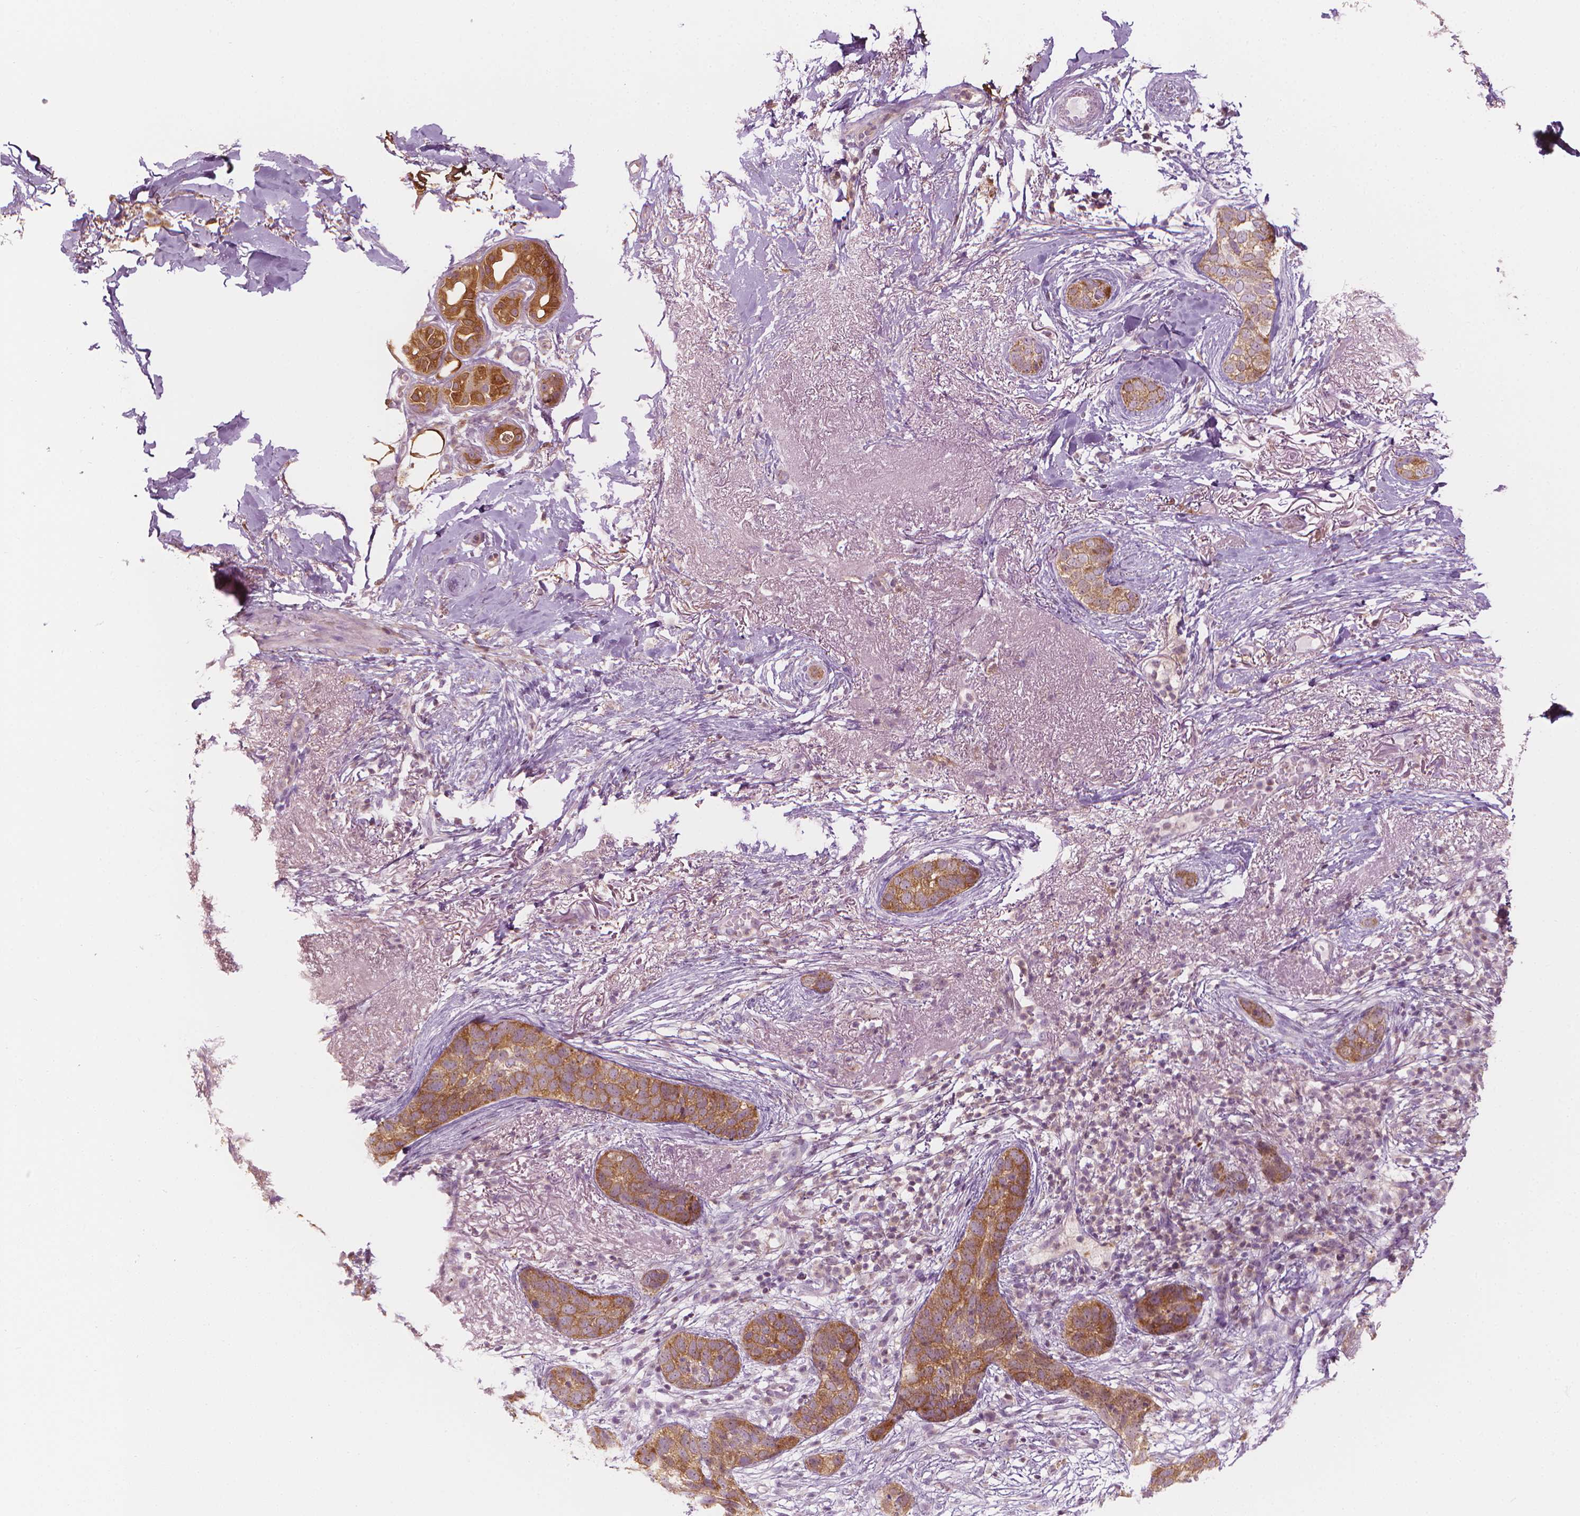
{"staining": {"intensity": "moderate", "quantity": "25%-75%", "location": "cytoplasmic/membranous"}, "tissue": "skin cancer", "cell_type": "Tumor cells", "image_type": "cancer", "snomed": [{"axis": "morphology", "description": "Normal tissue, NOS"}, {"axis": "morphology", "description": "Basal cell carcinoma"}, {"axis": "topography", "description": "Skin"}], "caption": "High-power microscopy captured an immunohistochemistry (IHC) image of skin cancer, revealing moderate cytoplasmic/membranous staining in about 25%-75% of tumor cells.", "gene": "SHMT1", "patient": {"sex": "male", "age": 84}}